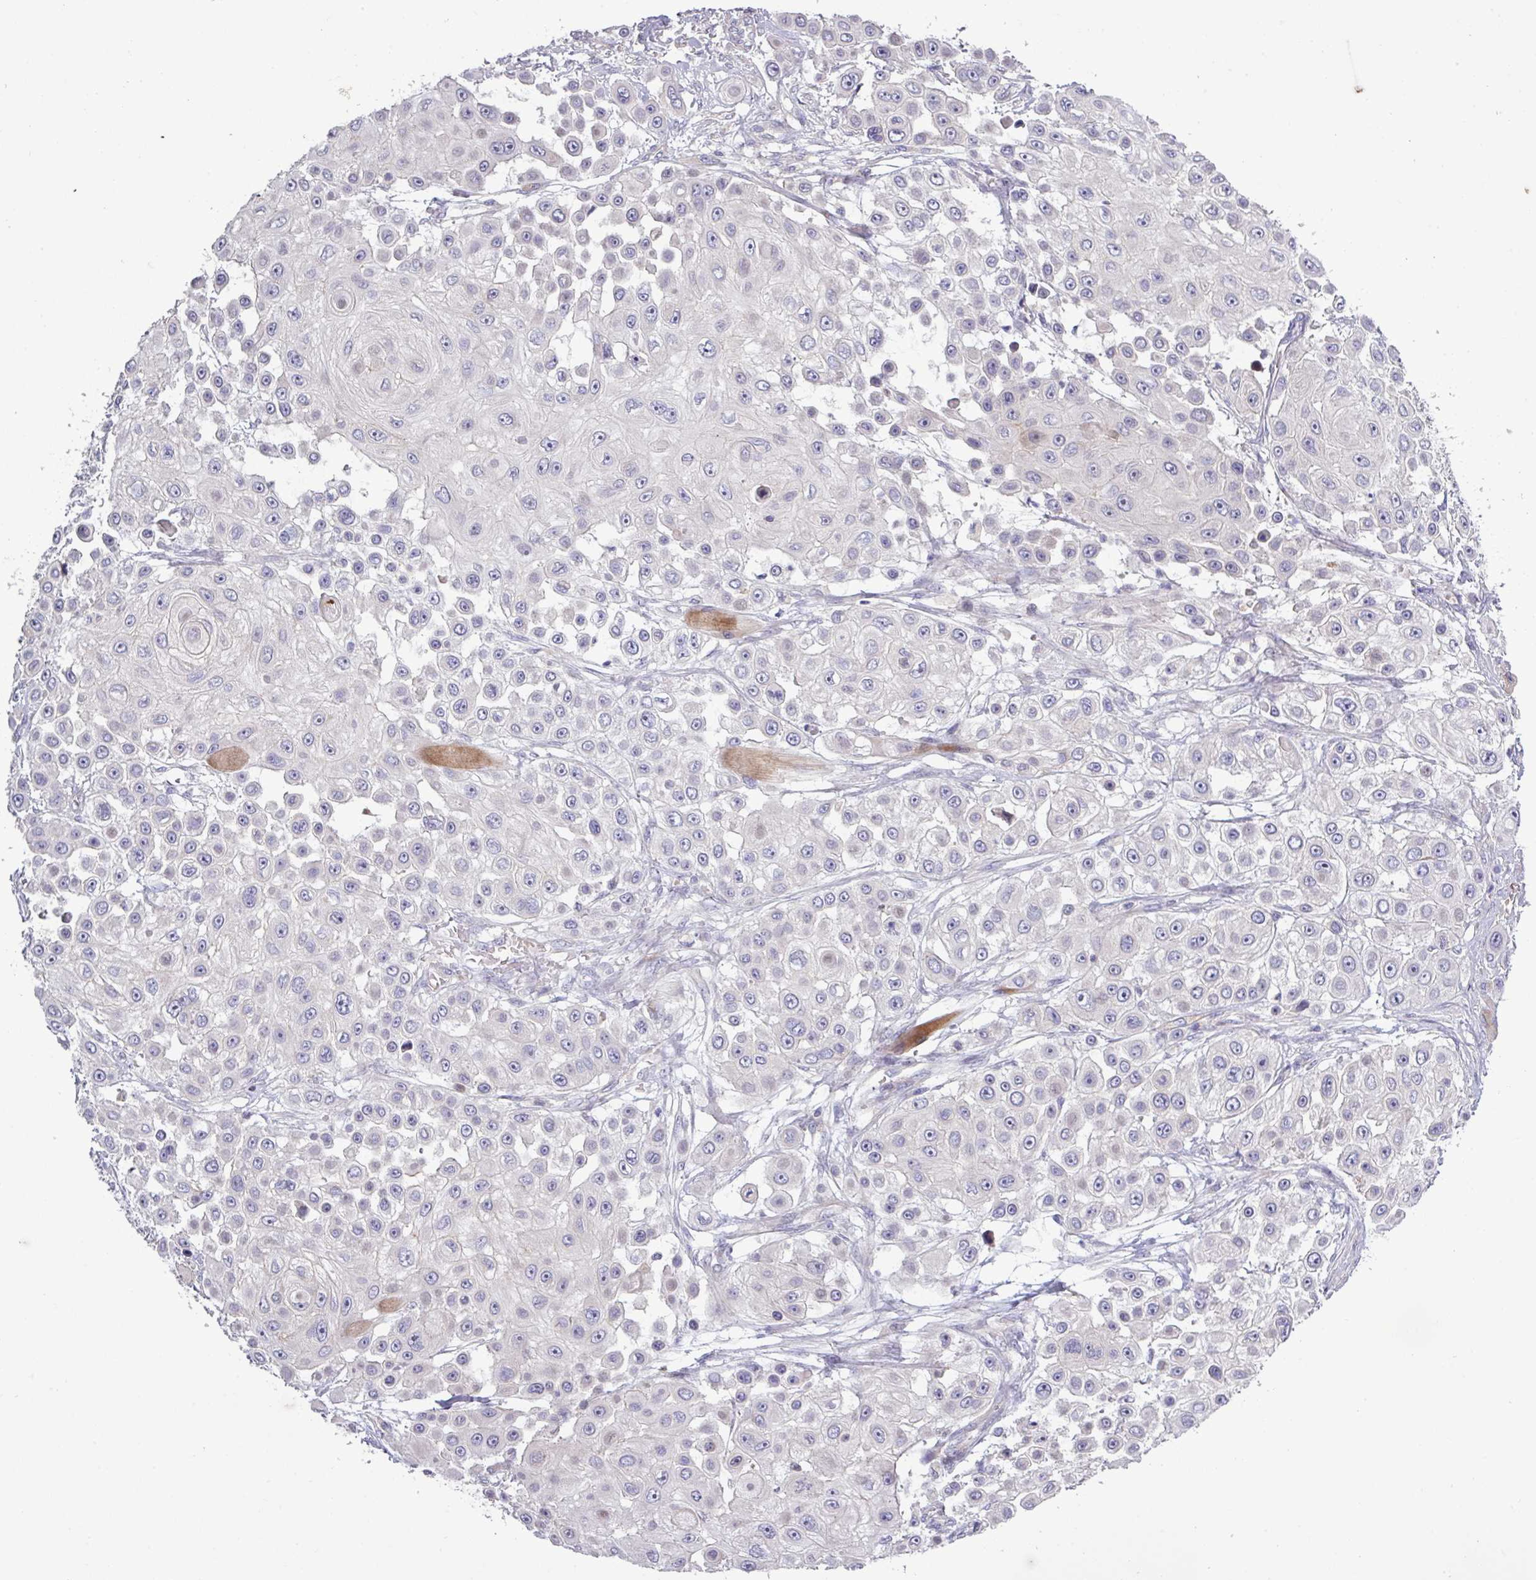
{"staining": {"intensity": "negative", "quantity": "none", "location": "none"}, "tissue": "skin cancer", "cell_type": "Tumor cells", "image_type": "cancer", "snomed": [{"axis": "morphology", "description": "Squamous cell carcinoma, NOS"}, {"axis": "topography", "description": "Skin"}], "caption": "A micrograph of human skin cancer (squamous cell carcinoma) is negative for staining in tumor cells. (Brightfield microscopy of DAB (3,3'-diaminobenzidine) immunohistochemistry (IHC) at high magnification).", "gene": "TNFSF12", "patient": {"sex": "male", "age": 67}}